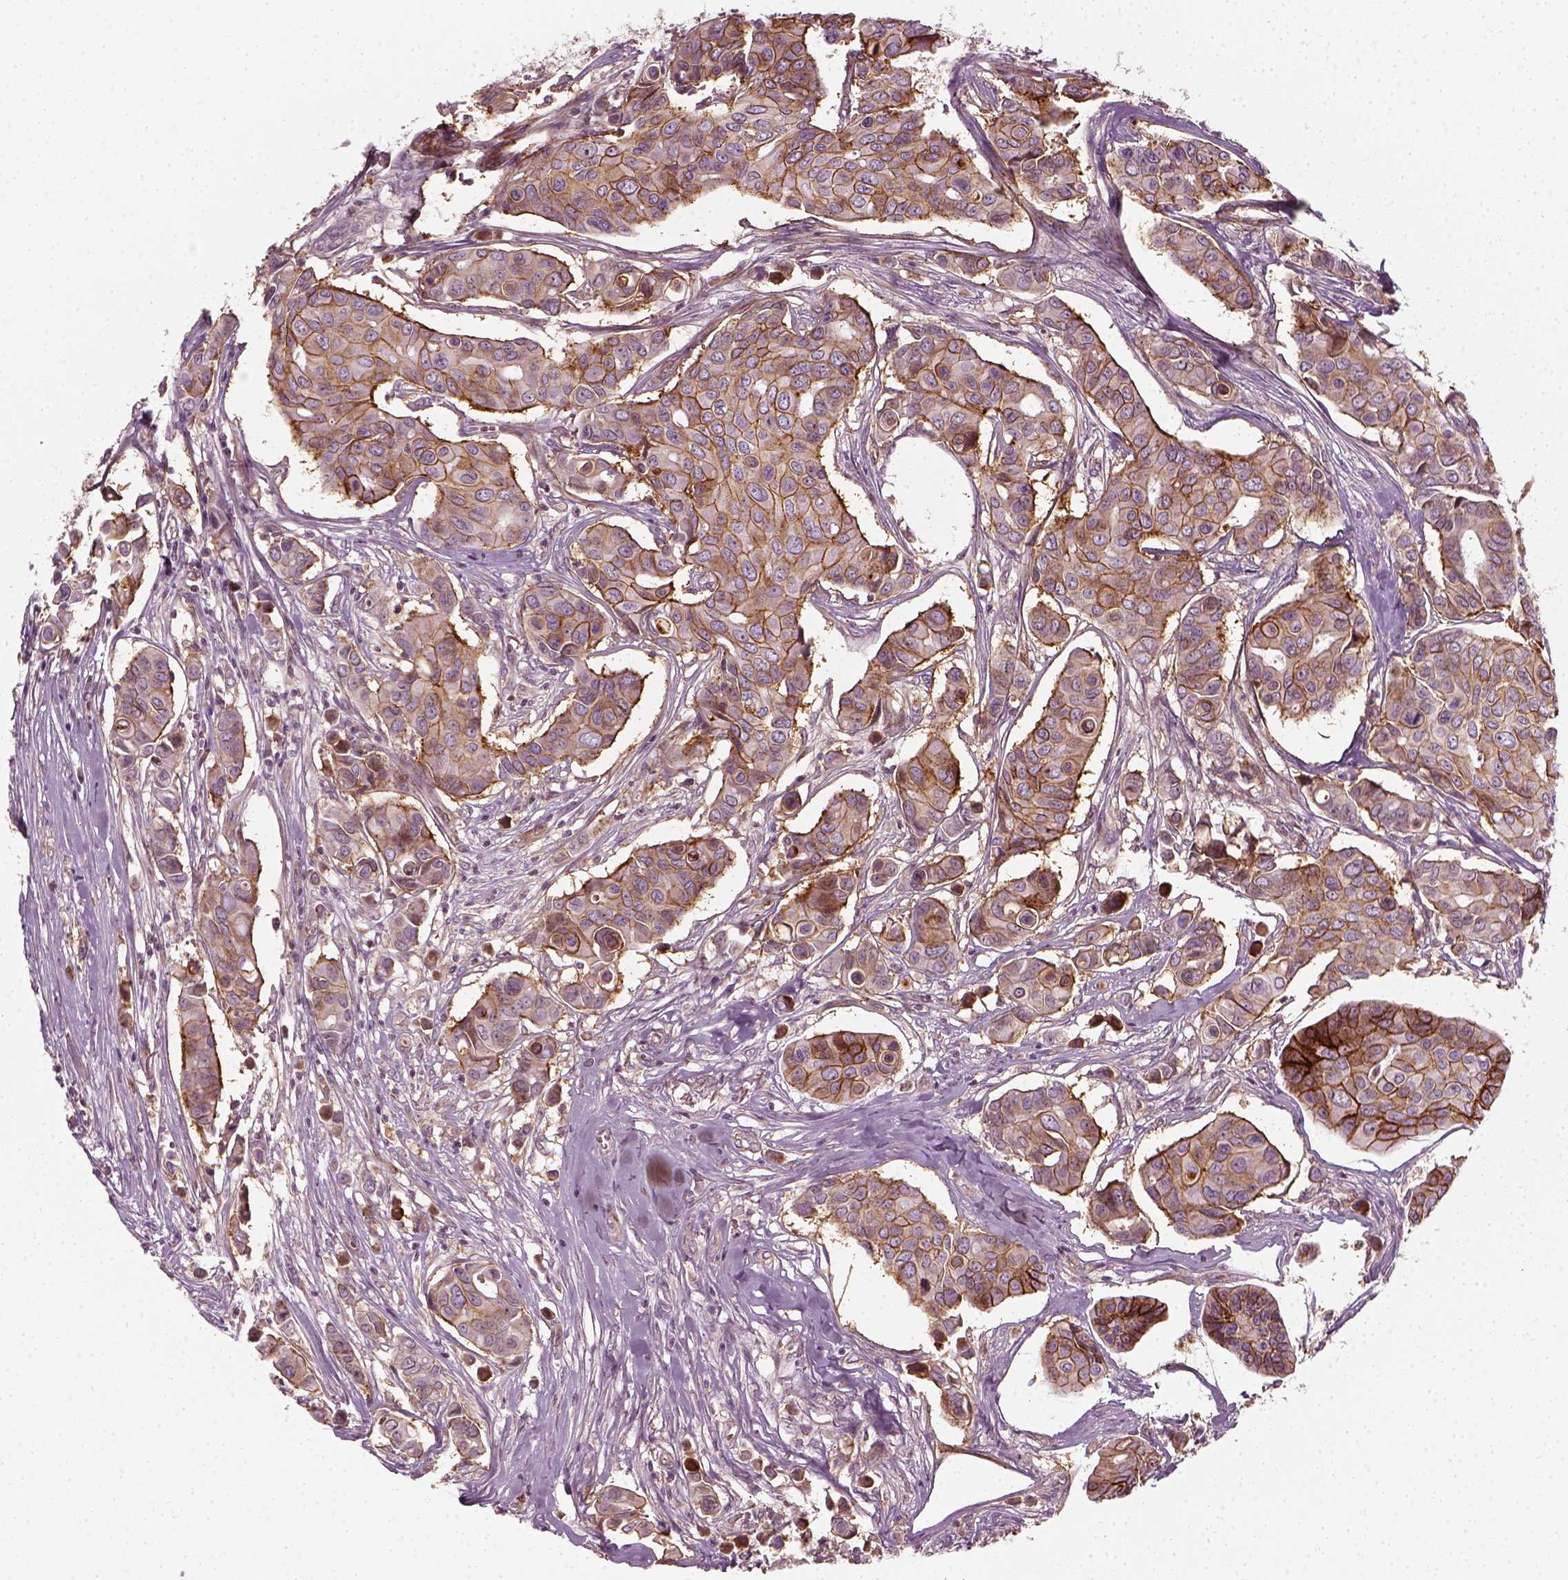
{"staining": {"intensity": "moderate", "quantity": ">75%", "location": "cytoplasmic/membranous"}, "tissue": "breast cancer", "cell_type": "Tumor cells", "image_type": "cancer", "snomed": [{"axis": "morphology", "description": "Duct carcinoma"}, {"axis": "topography", "description": "Breast"}], "caption": "Breast infiltrating ductal carcinoma stained with immunohistochemistry (IHC) demonstrates moderate cytoplasmic/membranous staining in approximately >75% of tumor cells.", "gene": "NPTN", "patient": {"sex": "female", "age": 54}}